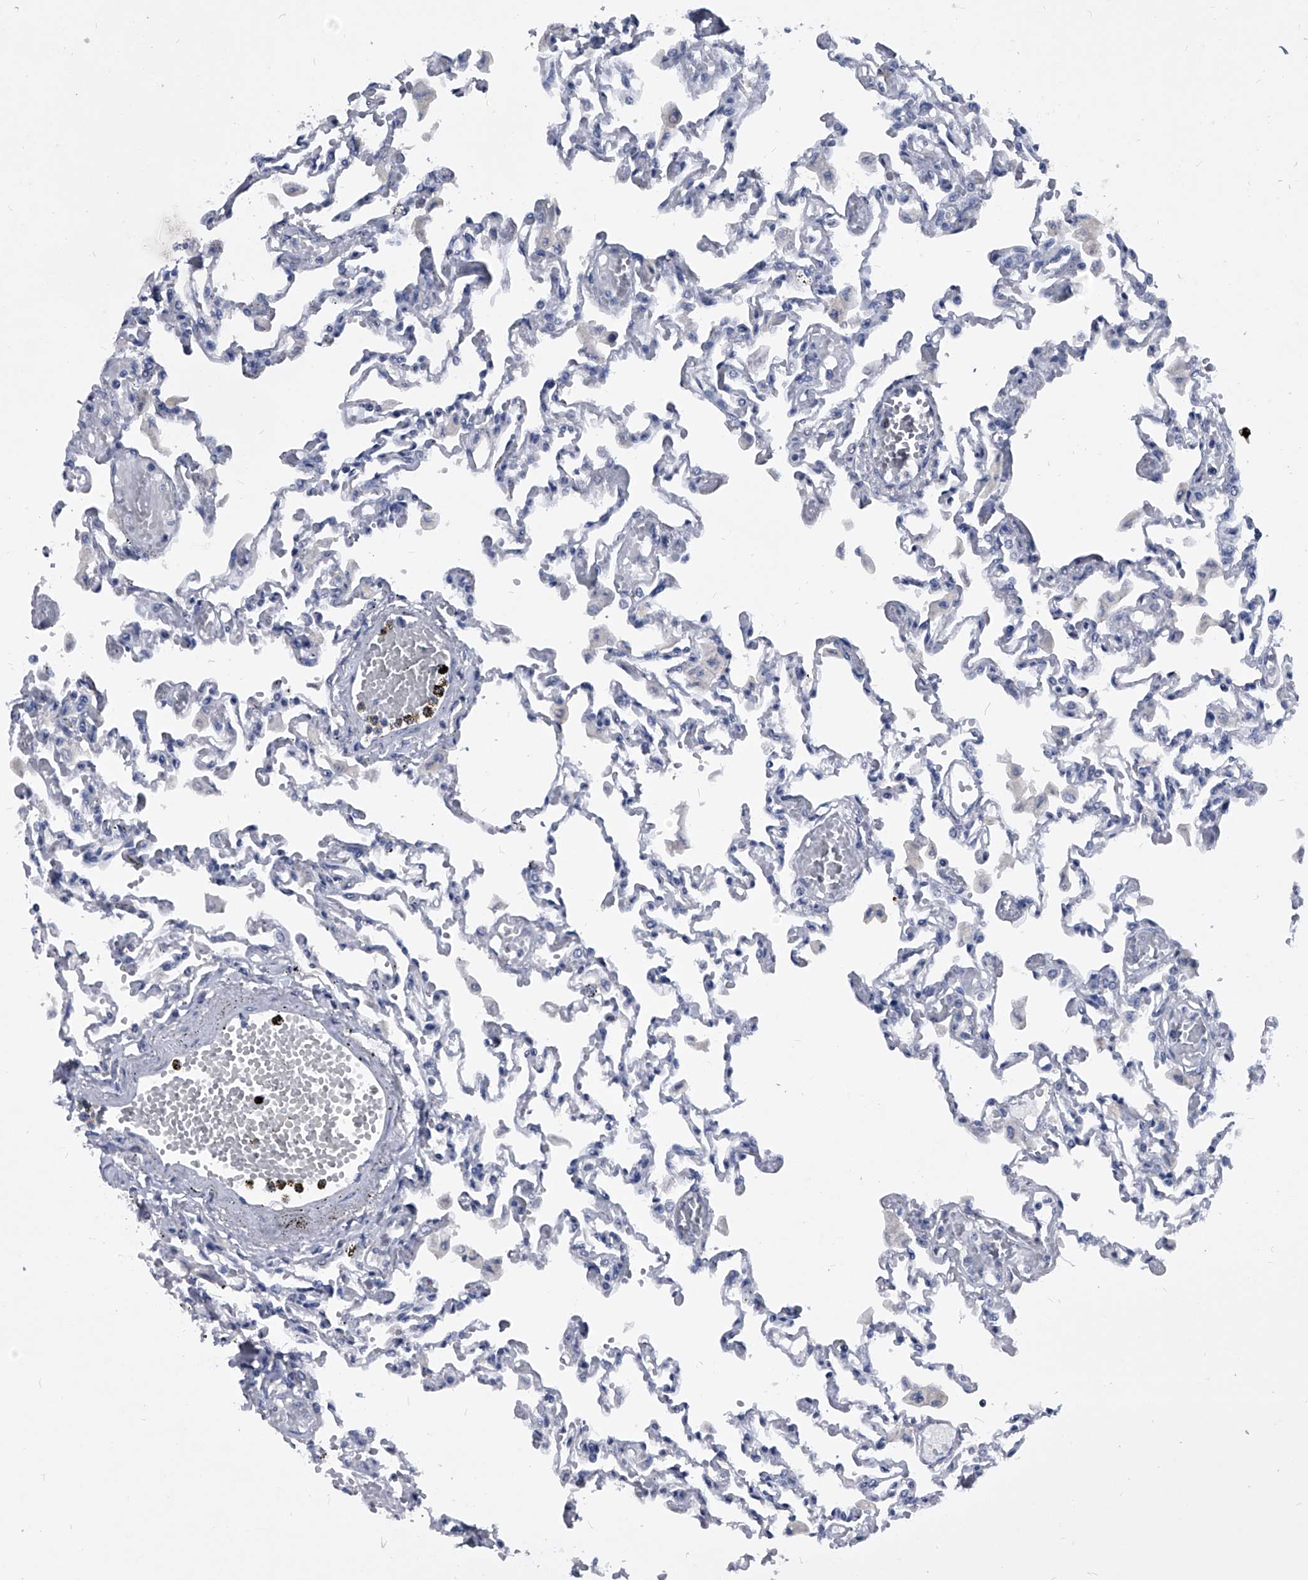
{"staining": {"intensity": "negative", "quantity": "none", "location": "none"}, "tissue": "lung", "cell_type": "Alveolar cells", "image_type": "normal", "snomed": [{"axis": "morphology", "description": "Normal tissue, NOS"}, {"axis": "topography", "description": "Bronchus"}, {"axis": "topography", "description": "Lung"}], "caption": "The immunohistochemistry (IHC) micrograph has no significant staining in alveolar cells of lung.", "gene": "BCAS1", "patient": {"sex": "female", "age": 49}}